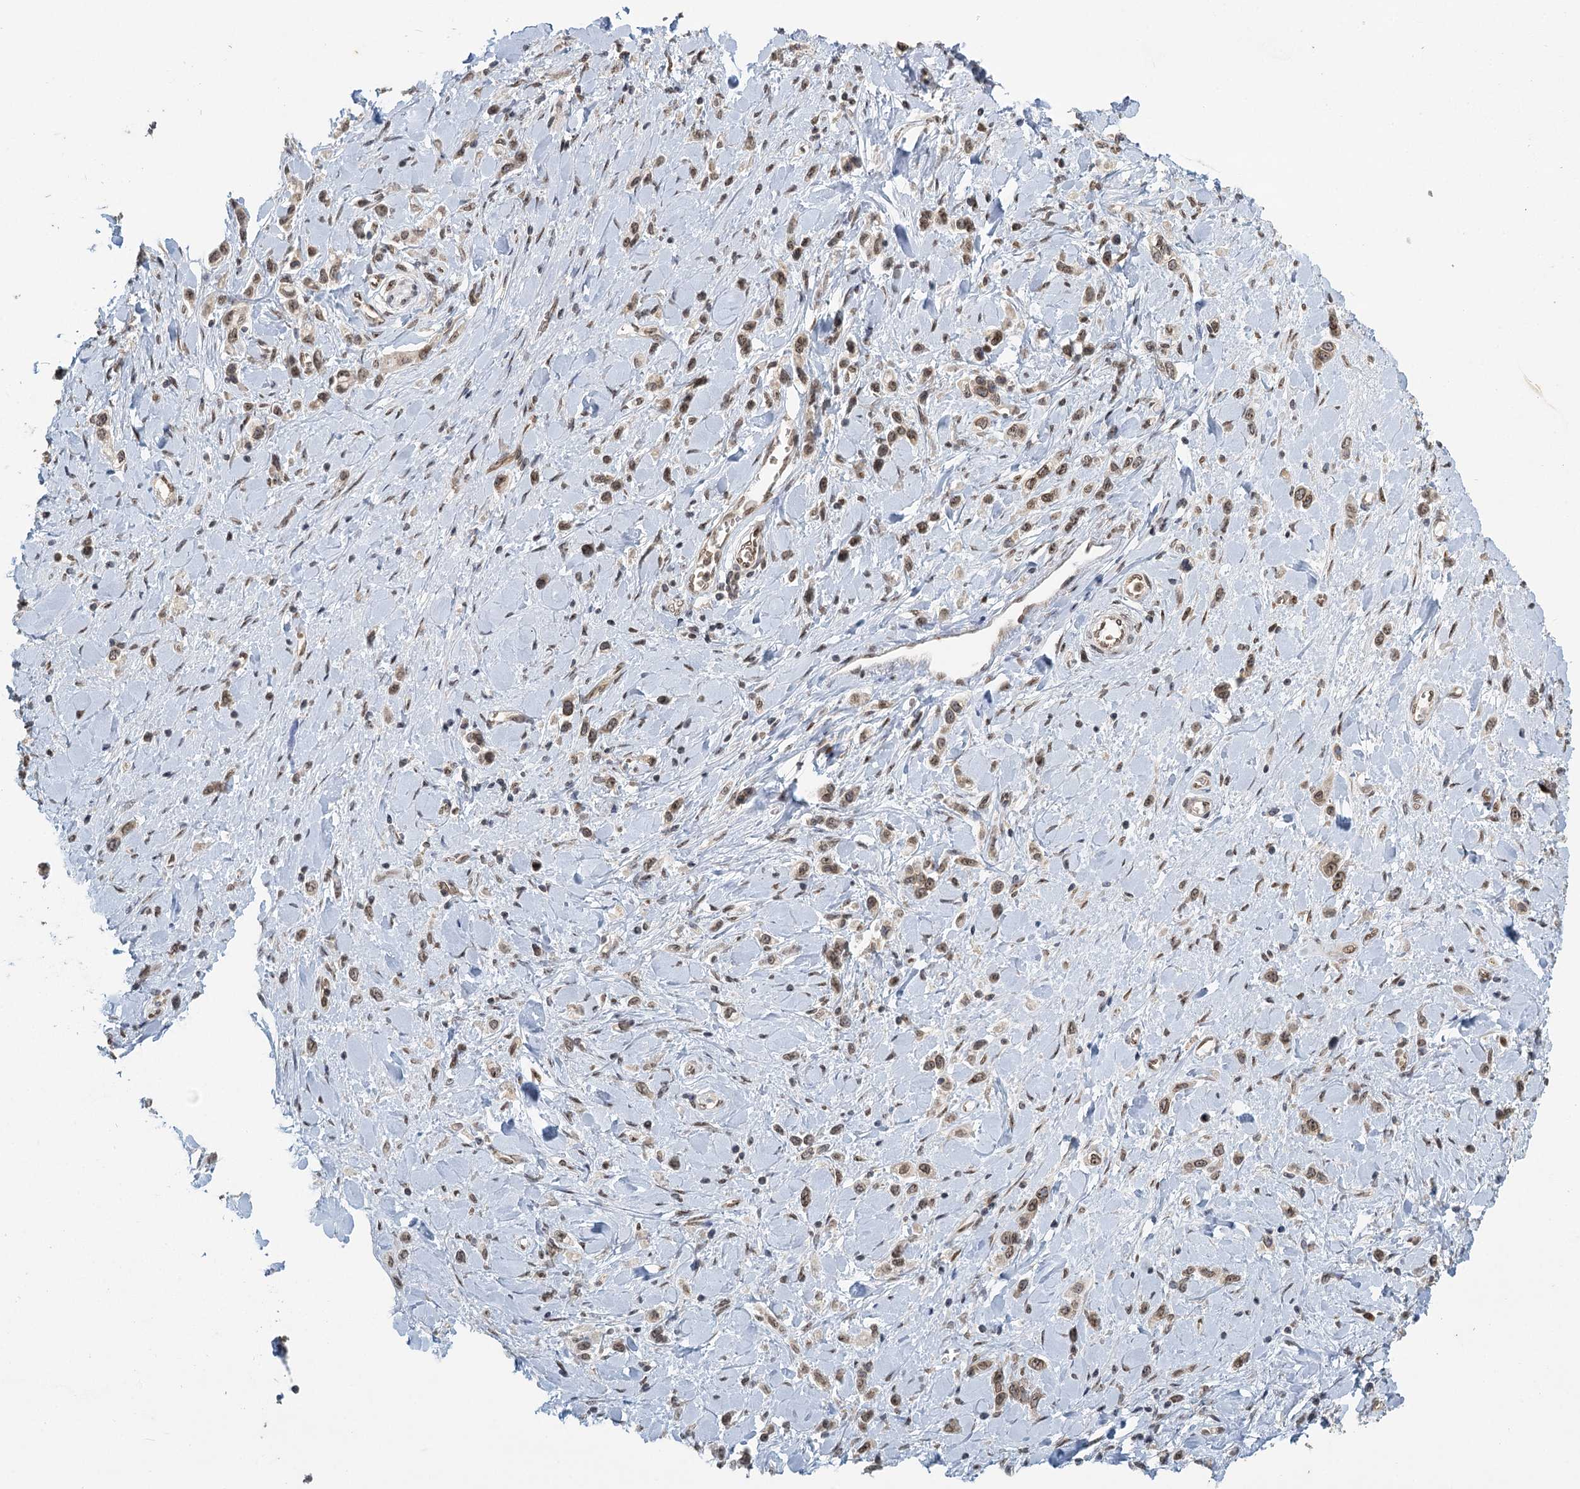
{"staining": {"intensity": "weak", "quantity": ">75%", "location": "nuclear"}, "tissue": "stomach cancer", "cell_type": "Tumor cells", "image_type": "cancer", "snomed": [{"axis": "morphology", "description": "Normal tissue, NOS"}, {"axis": "morphology", "description": "Adenocarcinoma, NOS"}, {"axis": "topography", "description": "Stomach, upper"}, {"axis": "topography", "description": "Stomach"}], "caption": "Adenocarcinoma (stomach) stained with a protein marker reveals weak staining in tumor cells.", "gene": "TREX1", "patient": {"sex": "female", "age": 65}}